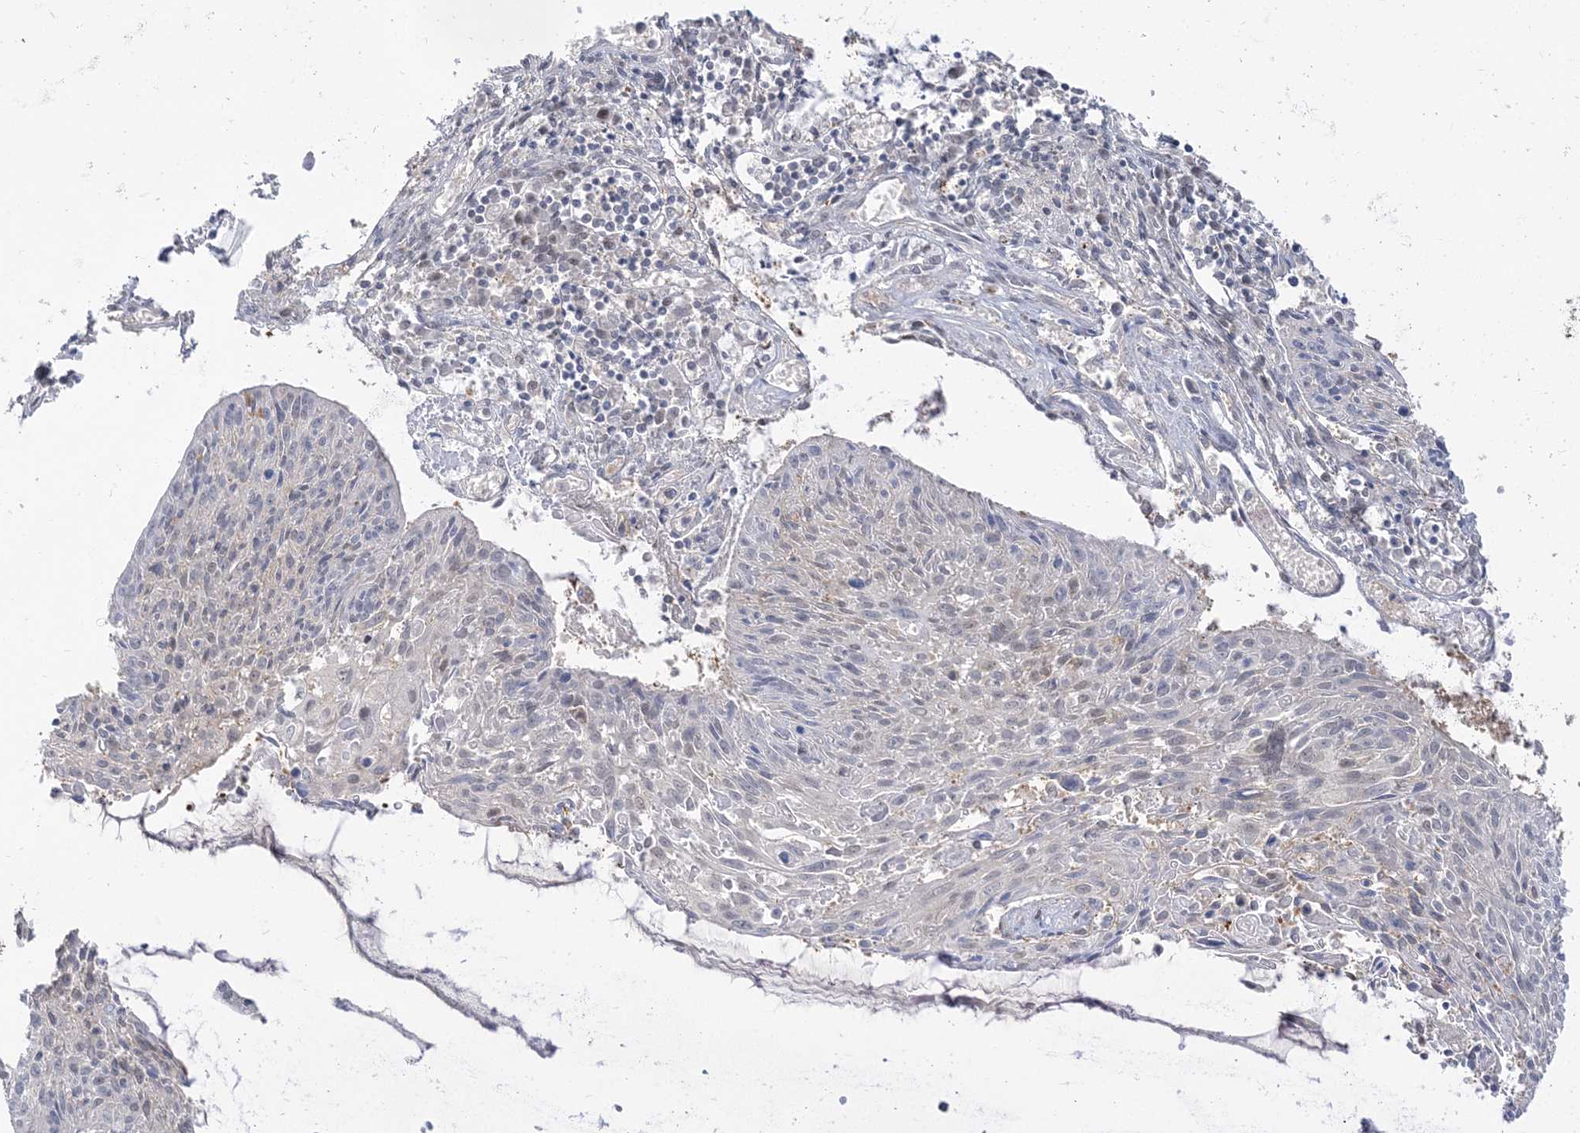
{"staining": {"intensity": "negative", "quantity": "none", "location": "none"}, "tissue": "cervical cancer", "cell_type": "Tumor cells", "image_type": "cancer", "snomed": [{"axis": "morphology", "description": "Squamous cell carcinoma, NOS"}, {"axis": "topography", "description": "Cervix"}], "caption": "DAB immunohistochemical staining of squamous cell carcinoma (cervical) demonstrates no significant staining in tumor cells.", "gene": "THADA", "patient": {"sex": "female", "age": 51}}